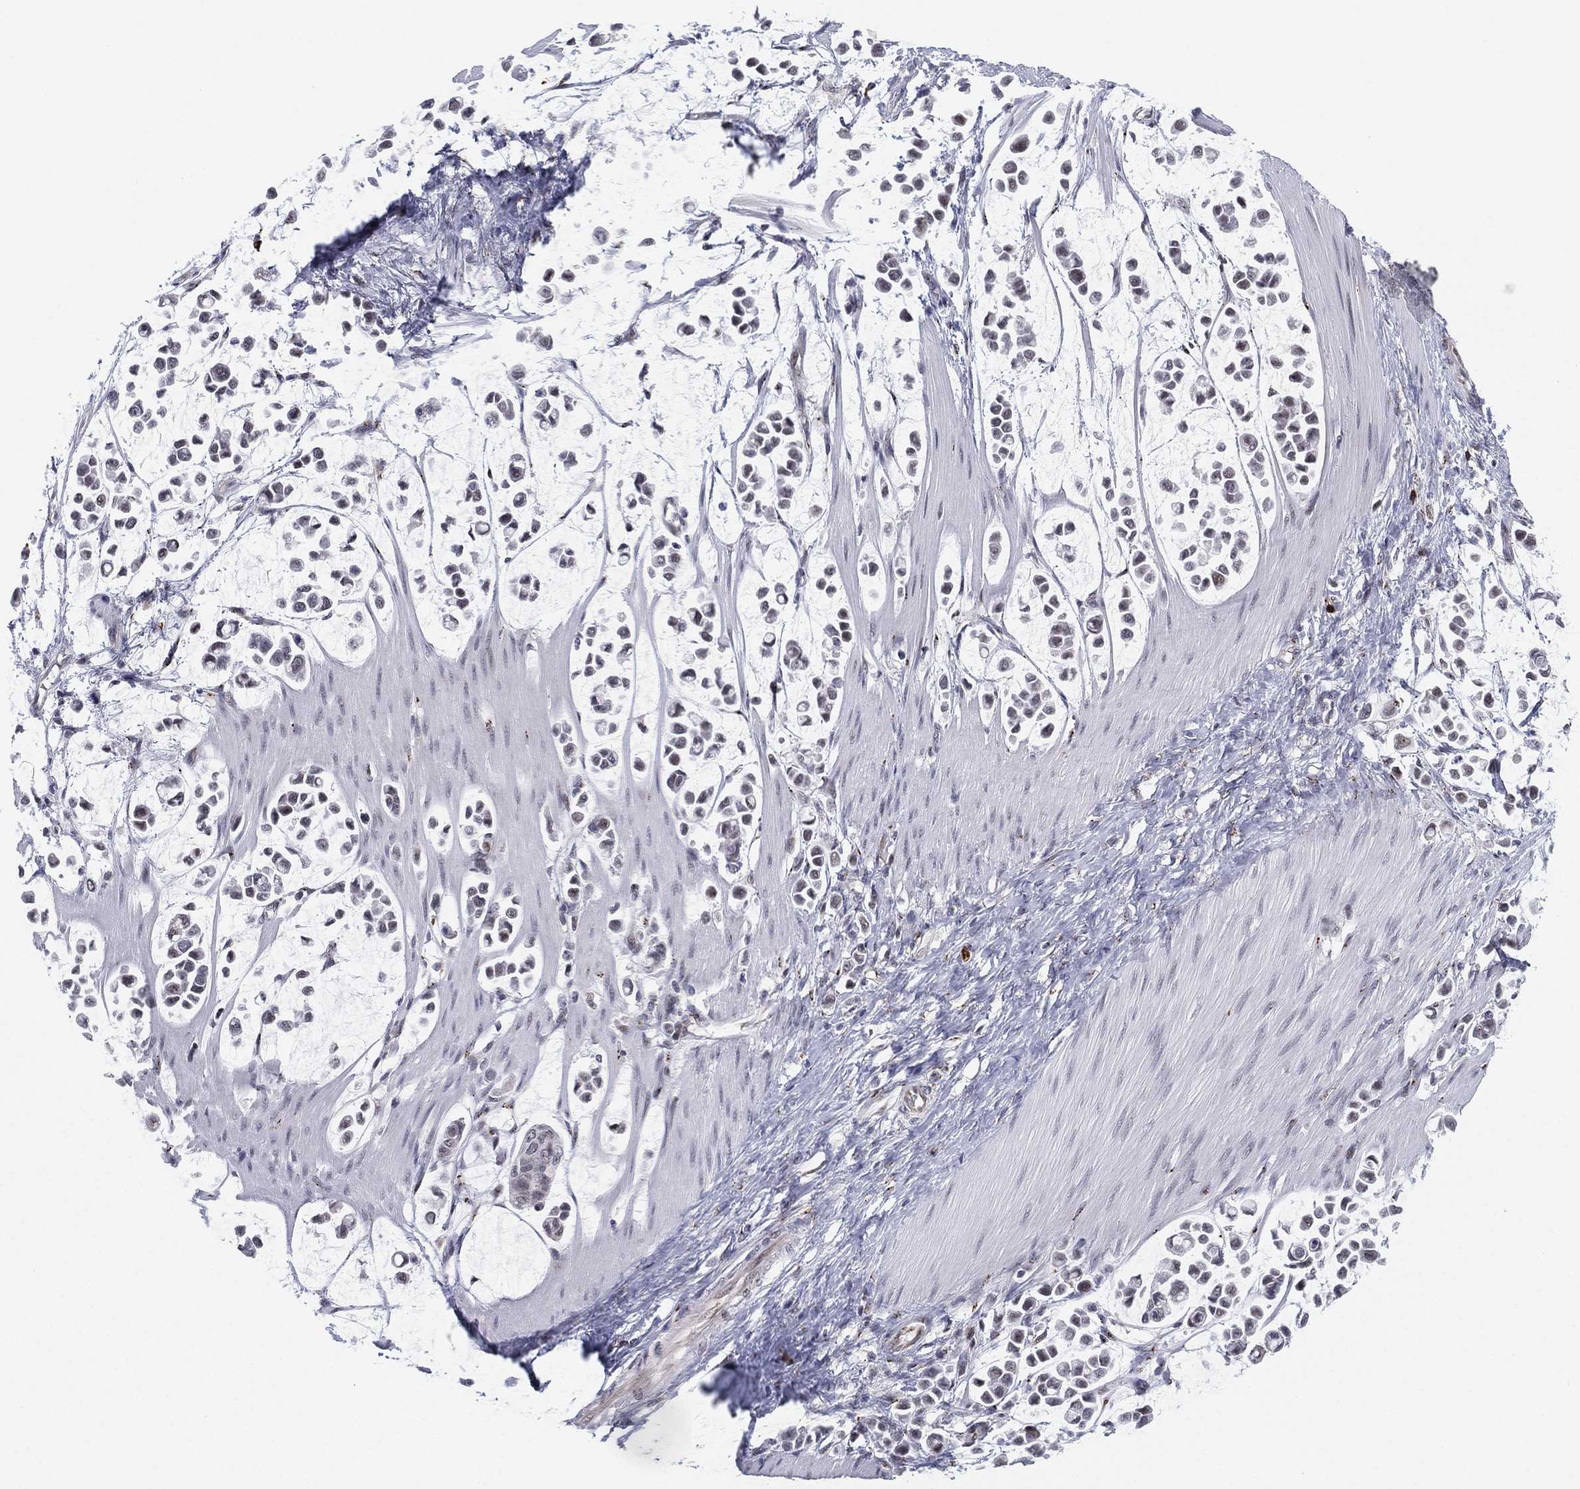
{"staining": {"intensity": "negative", "quantity": "none", "location": "none"}, "tissue": "stomach cancer", "cell_type": "Tumor cells", "image_type": "cancer", "snomed": [{"axis": "morphology", "description": "Adenocarcinoma, NOS"}, {"axis": "topography", "description": "Stomach"}], "caption": "Tumor cells are negative for brown protein staining in stomach cancer (adenocarcinoma). Nuclei are stained in blue.", "gene": "CD177", "patient": {"sex": "male", "age": 82}}